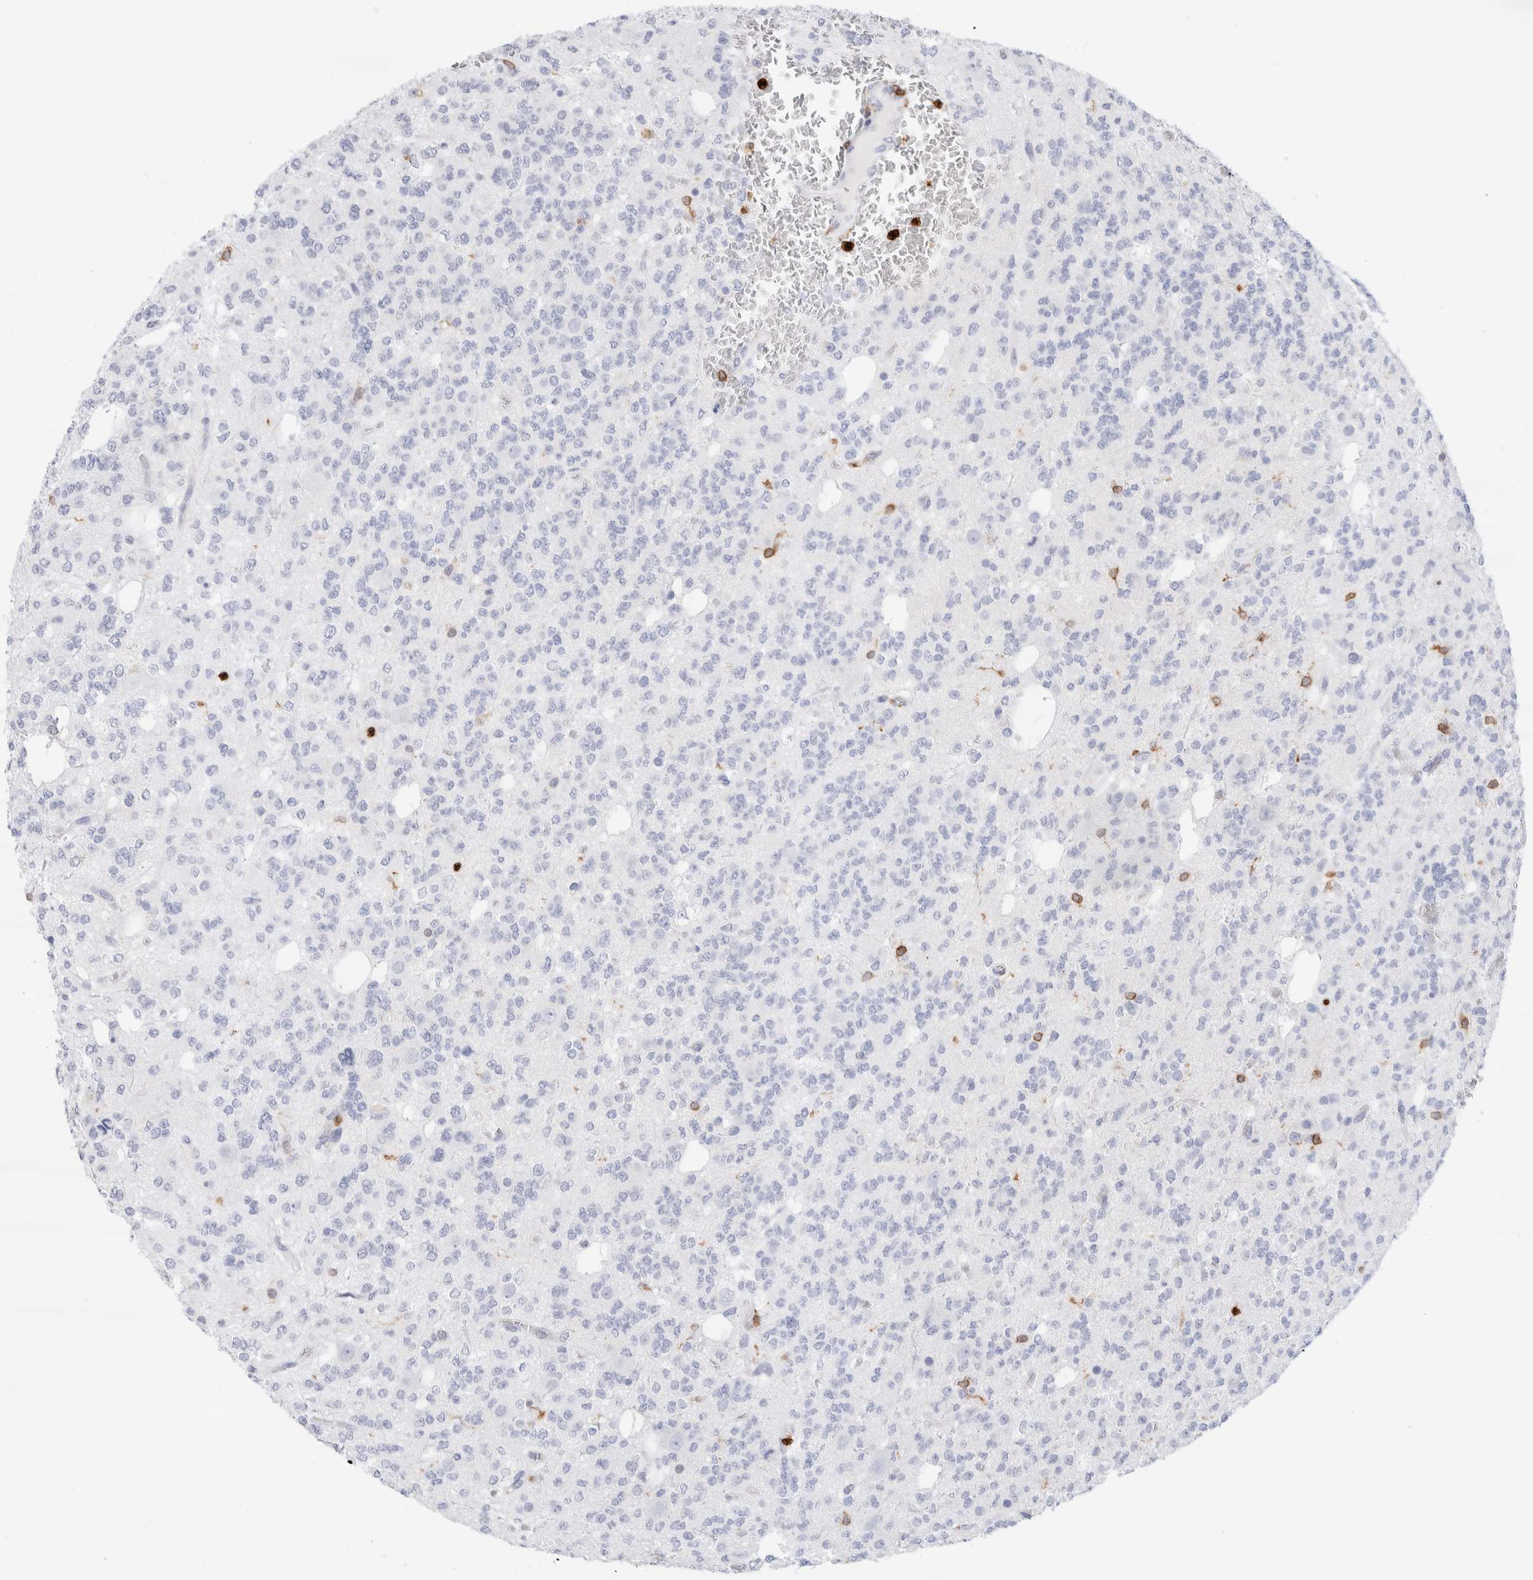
{"staining": {"intensity": "negative", "quantity": "none", "location": "none"}, "tissue": "glioma", "cell_type": "Tumor cells", "image_type": "cancer", "snomed": [{"axis": "morphology", "description": "Glioma, malignant, Low grade"}, {"axis": "topography", "description": "Brain"}], "caption": "This is a photomicrograph of immunohistochemistry staining of malignant glioma (low-grade), which shows no positivity in tumor cells.", "gene": "ALOX5AP", "patient": {"sex": "male", "age": 38}}